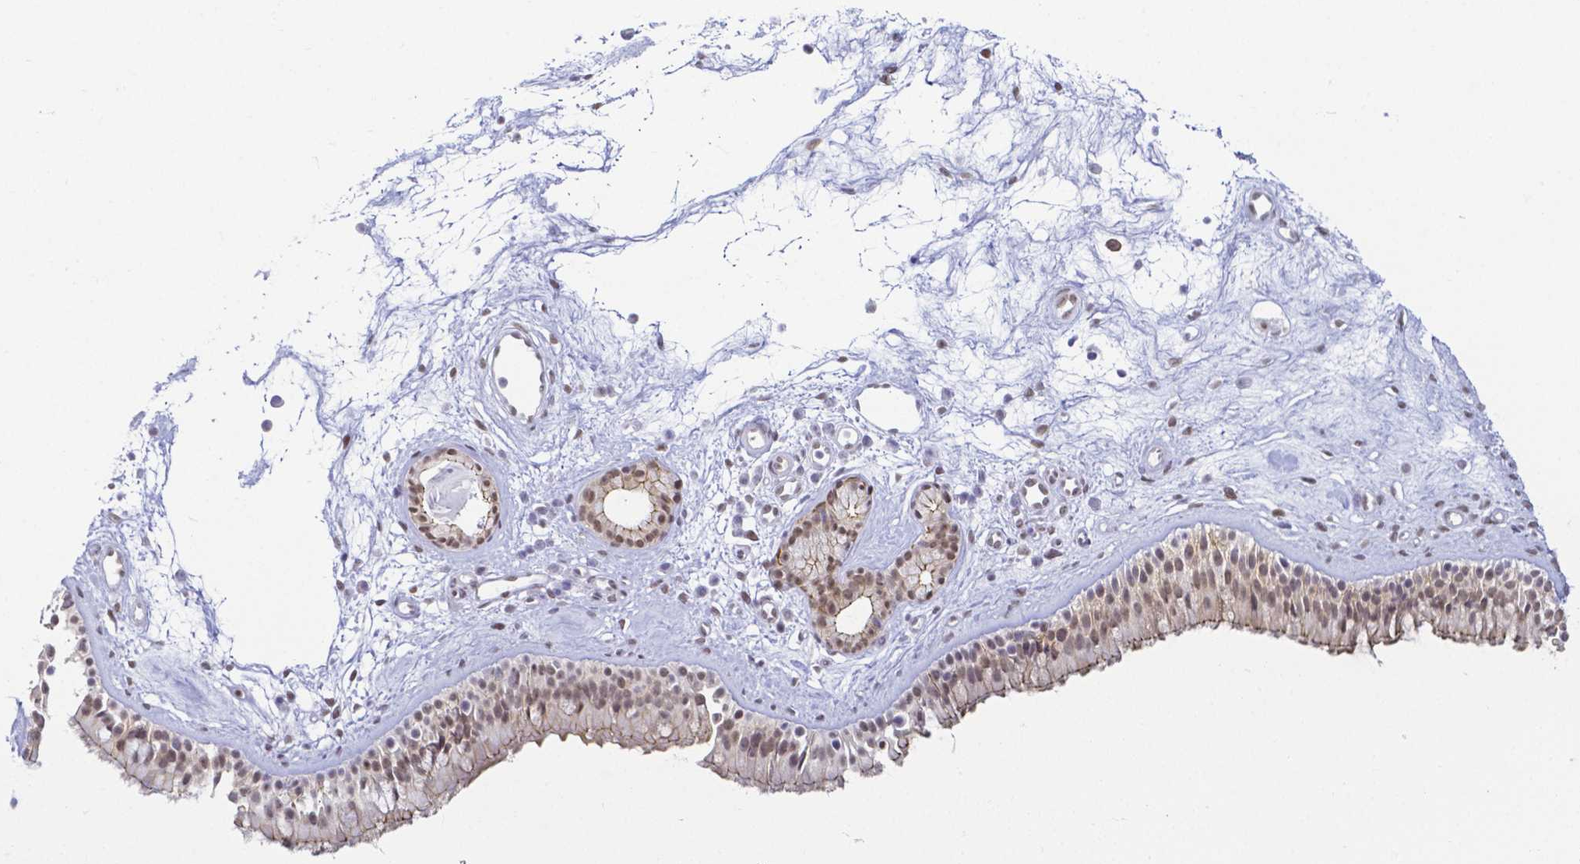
{"staining": {"intensity": "weak", "quantity": "25%-75%", "location": "cytoplasmic/membranous,nuclear"}, "tissue": "nasopharynx", "cell_type": "Respiratory epithelial cells", "image_type": "normal", "snomed": [{"axis": "morphology", "description": "Normal tissue, NOS"}, {"axis": "topography", "description": "Nasopharynx"}], "caption": "The immunohistochemical stain shows weak cytoplasmic/membranous,nuclear positivity in respiratory epithelial cells of benign nasopharynx.", "gene": "FAM83G", "patient": {"sex": "female", "age": 70}}